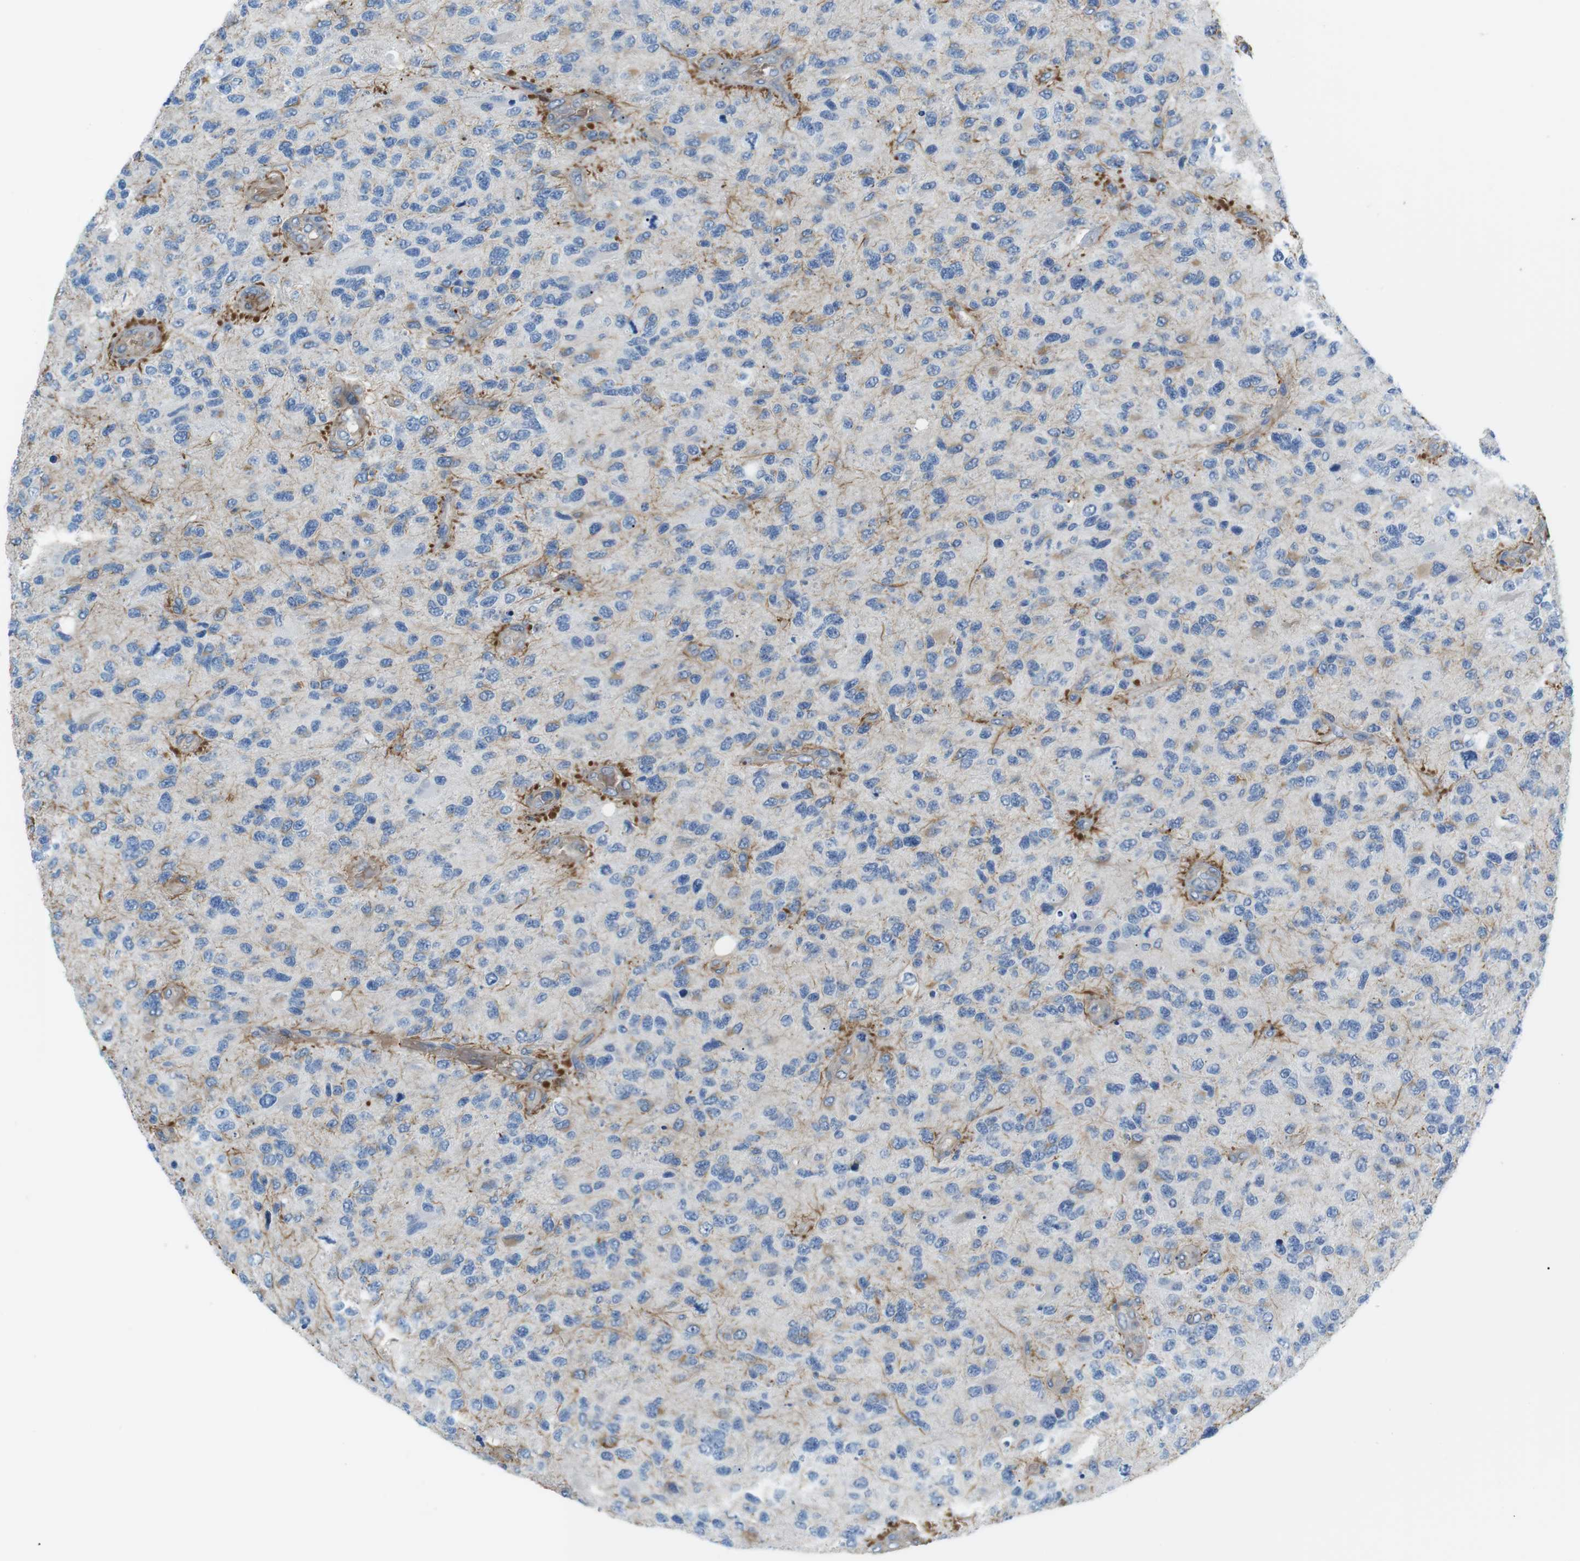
{"staining": {"intensity": "weak", "quantity": "25%-75%", "location": "cytoplasmic/membranous"}, "tissue": "glioma", "cell_type": "Tumor cells", "image_type": "cancer", "snomed": [{"axis": "morphology", "description": "Glioma, malignant, High grade"}, {"axis": "topography", "description": "Brain"}], "caption": "A photomicrograph showing weak cytoplasmic/membranous staining in about 25%-75% of tumor cells in malignant high-grade glioma, as visualized by brown immunohistochemical staining.", "gene": "ADCY10", "patient": {"sex": "female", "age": 58}}